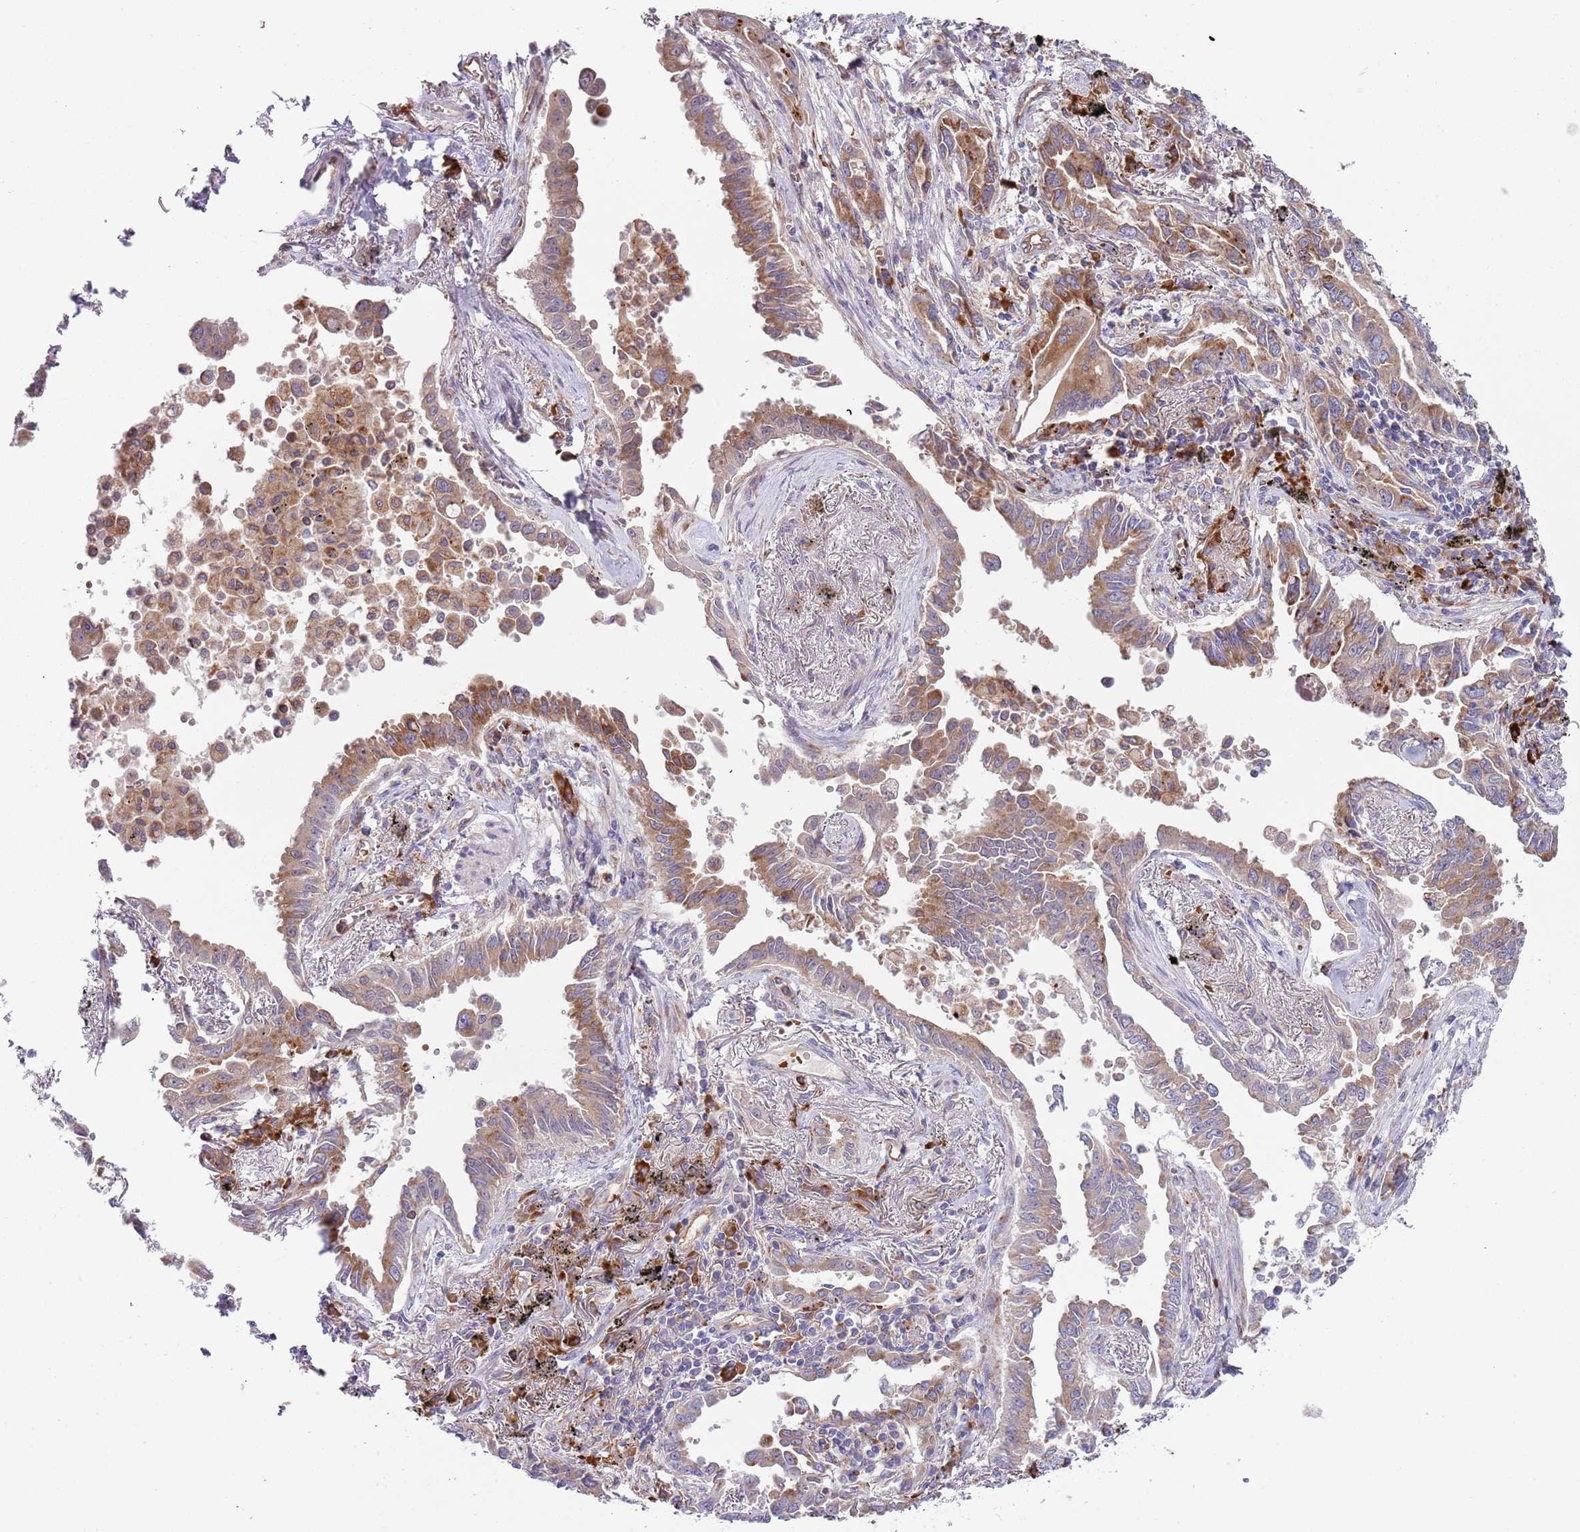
{"staining": {"intensity": "moderate", "quantity": ">75%", "location": "cytoplasmic/membranous"}, "tissue": "lung cancer", "cell_type": "Tumor cells", "image_type": "cancer", "snomed": [{"axis": "morphology", "description": "Adenocarcinoma, NOS"}, {"axis": "topography", "description": "Lung"}], "caption": "This photomicrograph displays adenocarcinoma (lung) stained with immunohistochemistry to label a protein in brown. The cytoplasmic/membranous of tumor cells show moderate positivity for the protein. Nuclei are counter-stained blue.", "gene": "VWCE", "patient": {"sex": "male", "age": 67}}